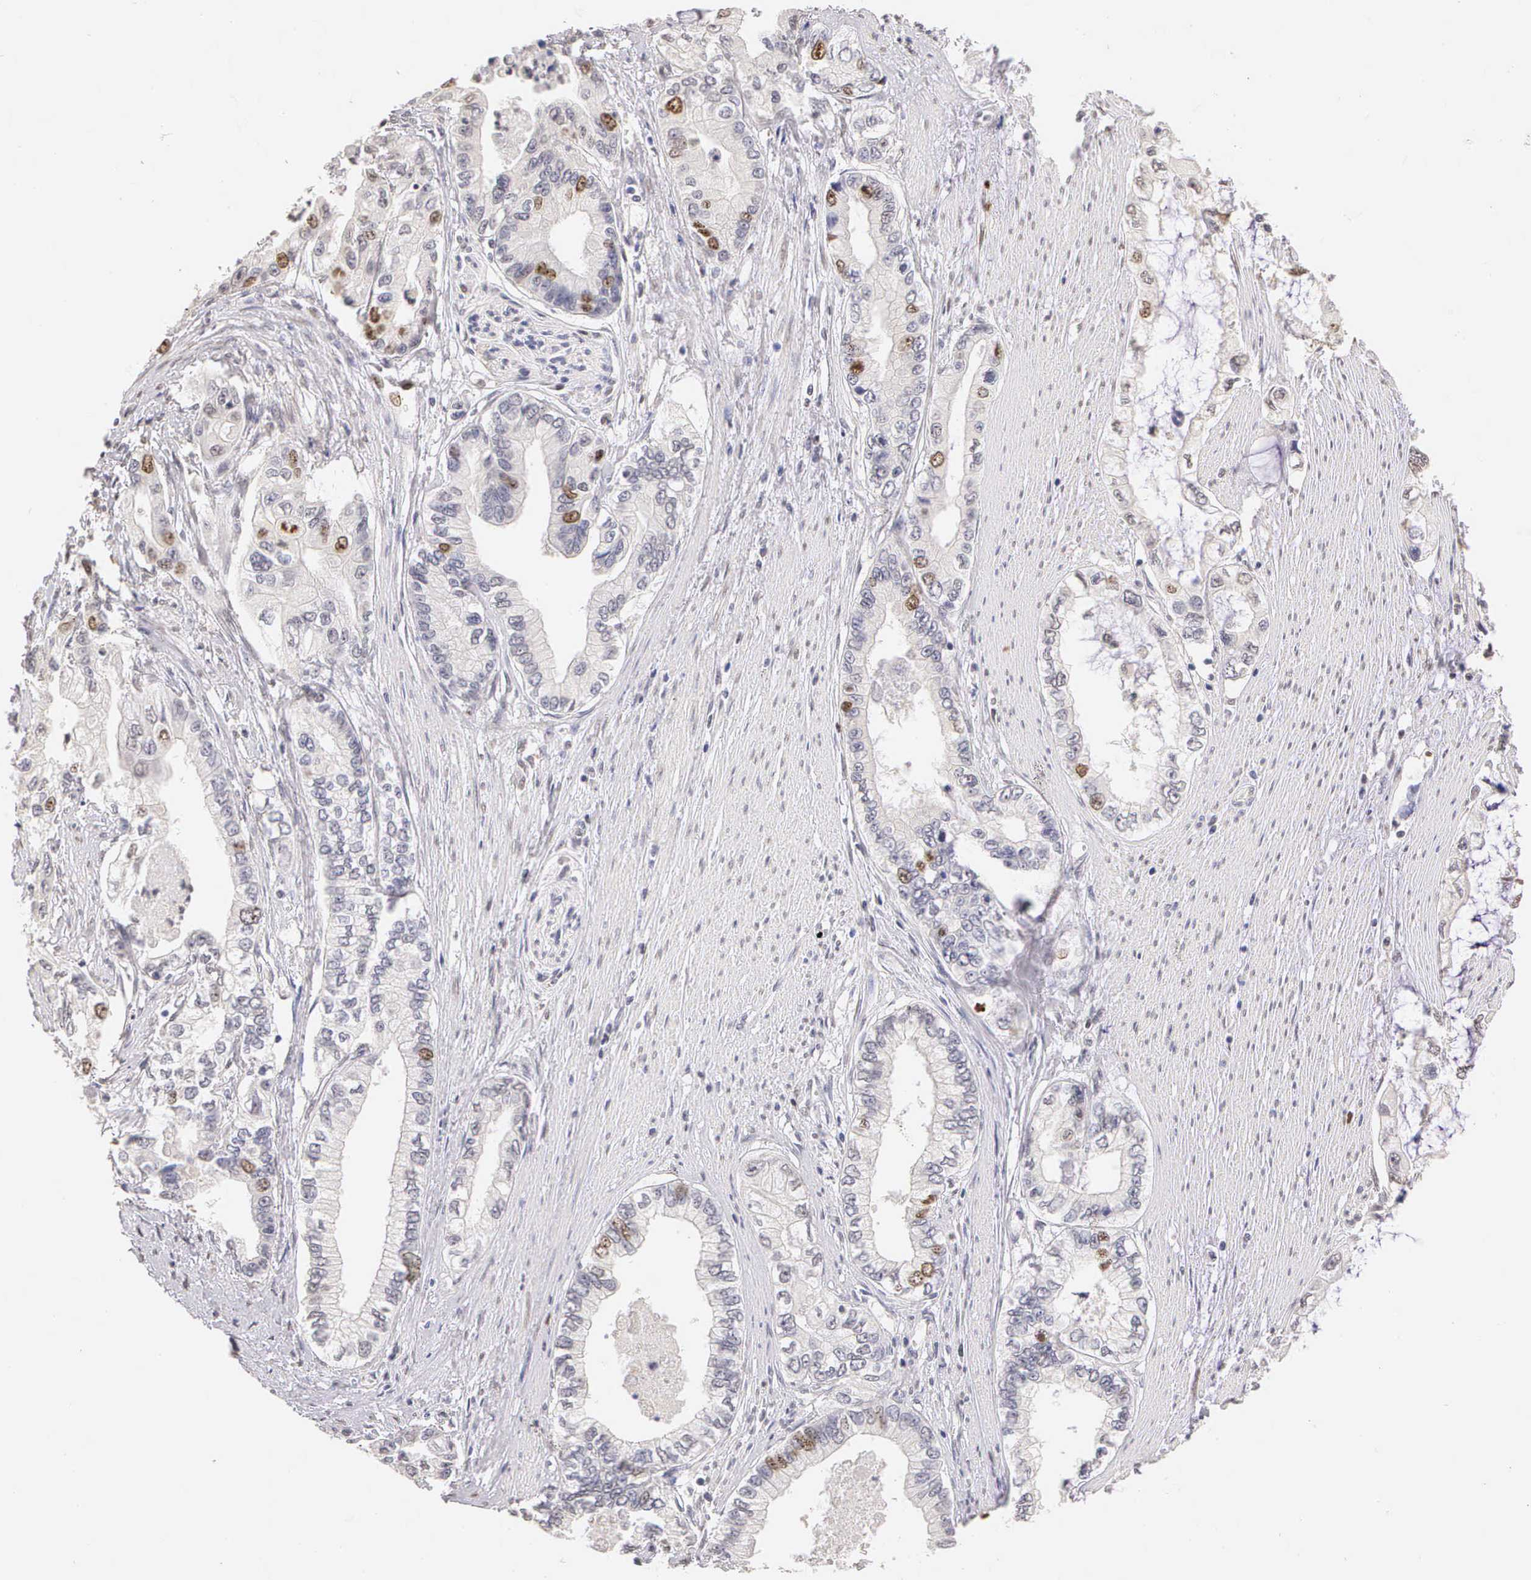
{"staining": {"intensity": "moderate", "quantity": "<25%", "location": "nuclear"}, "tissue": "pancreatic cancer", "cell_type": "Tumor cells", "image_type": "cancer", "snomed": [{"axis": "morphology", "description": "Adenocarcinoma, NOS"}, {"axis": "topography", "description": "Pancreas"}, {"axis": "topography", "description": "Stomach, upper"}], "caption": "A micrograph showing moderate nuclear positivity in about <25% of tumor cells in adenocarcinoma (pancreatic), as visualized by brown immunohistochemical staining.", "gene": "MKI67", "patient": {"sex": "male", "age": 77}}